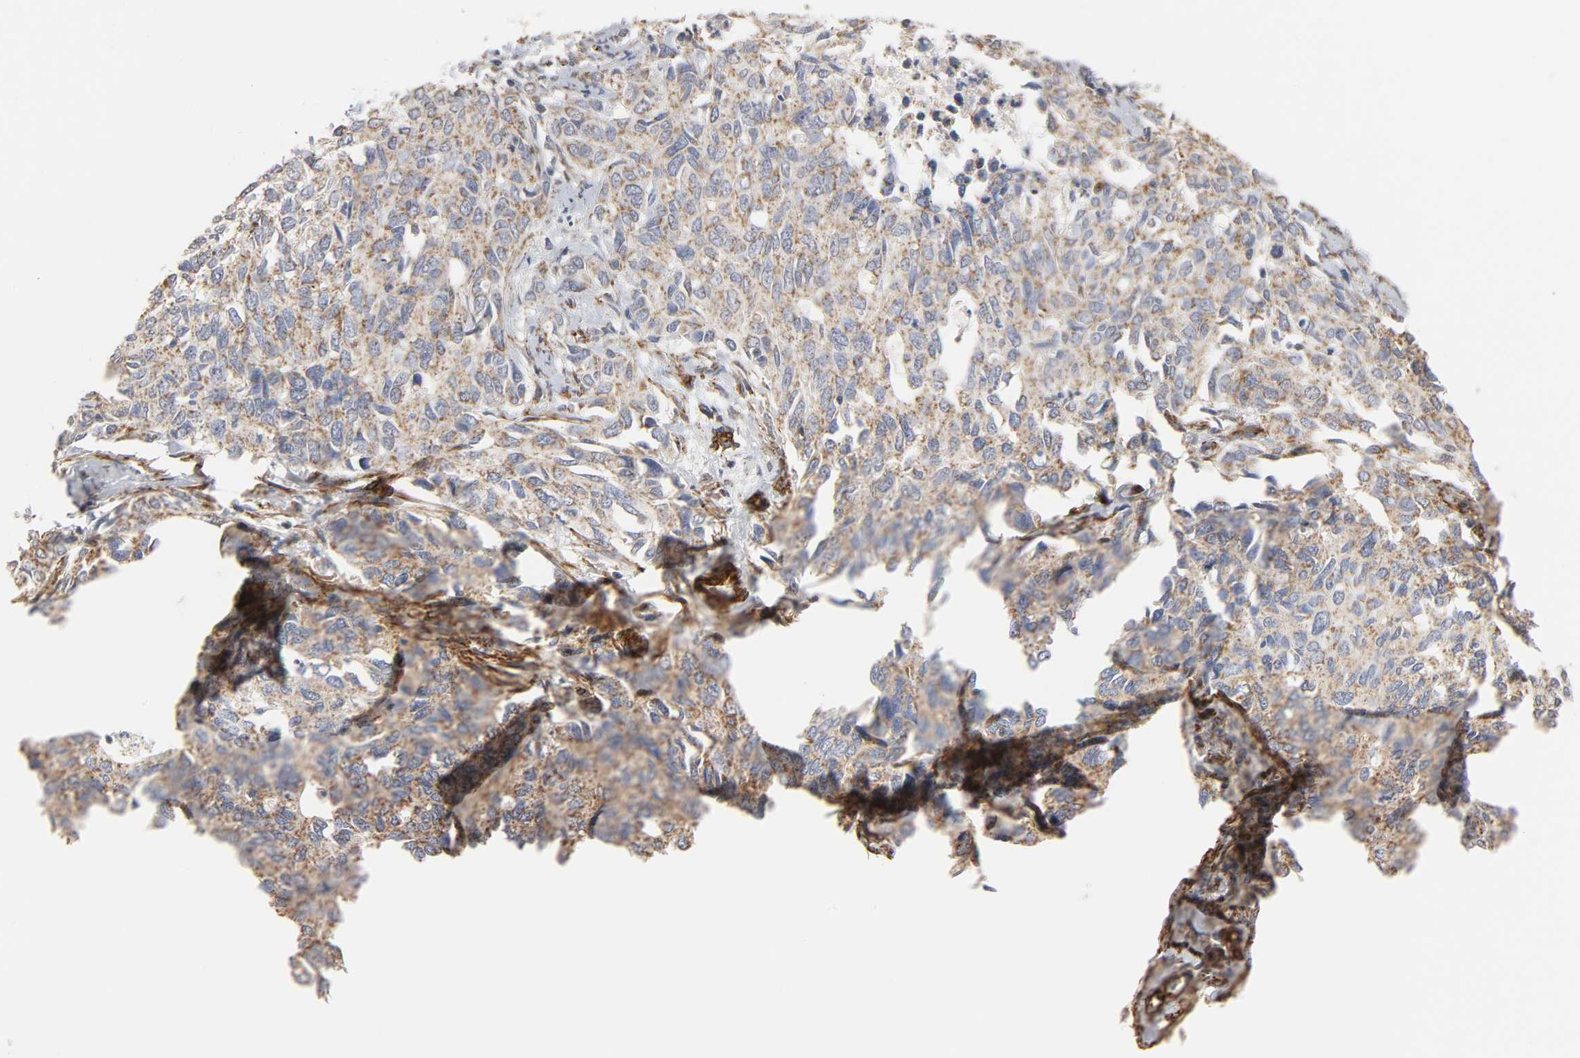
{"staining": {"intensity": "weak", "quantity": ">75%", "location": "cytoplasmic/membranous"}, "tissue": "cervical cancer", "cell_type": "Tumor cells", "image_type": "cancer", "snomed": [{"axis": "morphology", "description": "Squamous cell carcinoma, NOS"}, {"axis": "topography", "description": "Cervix"}], "caption": "The immunohistochemical stain highlights weak cytoplasmic/membranous positivity in tumor cells of cervical cancer tissue.", "gene": "GNG2", "patient": {"sex": "female", "age": 45}}